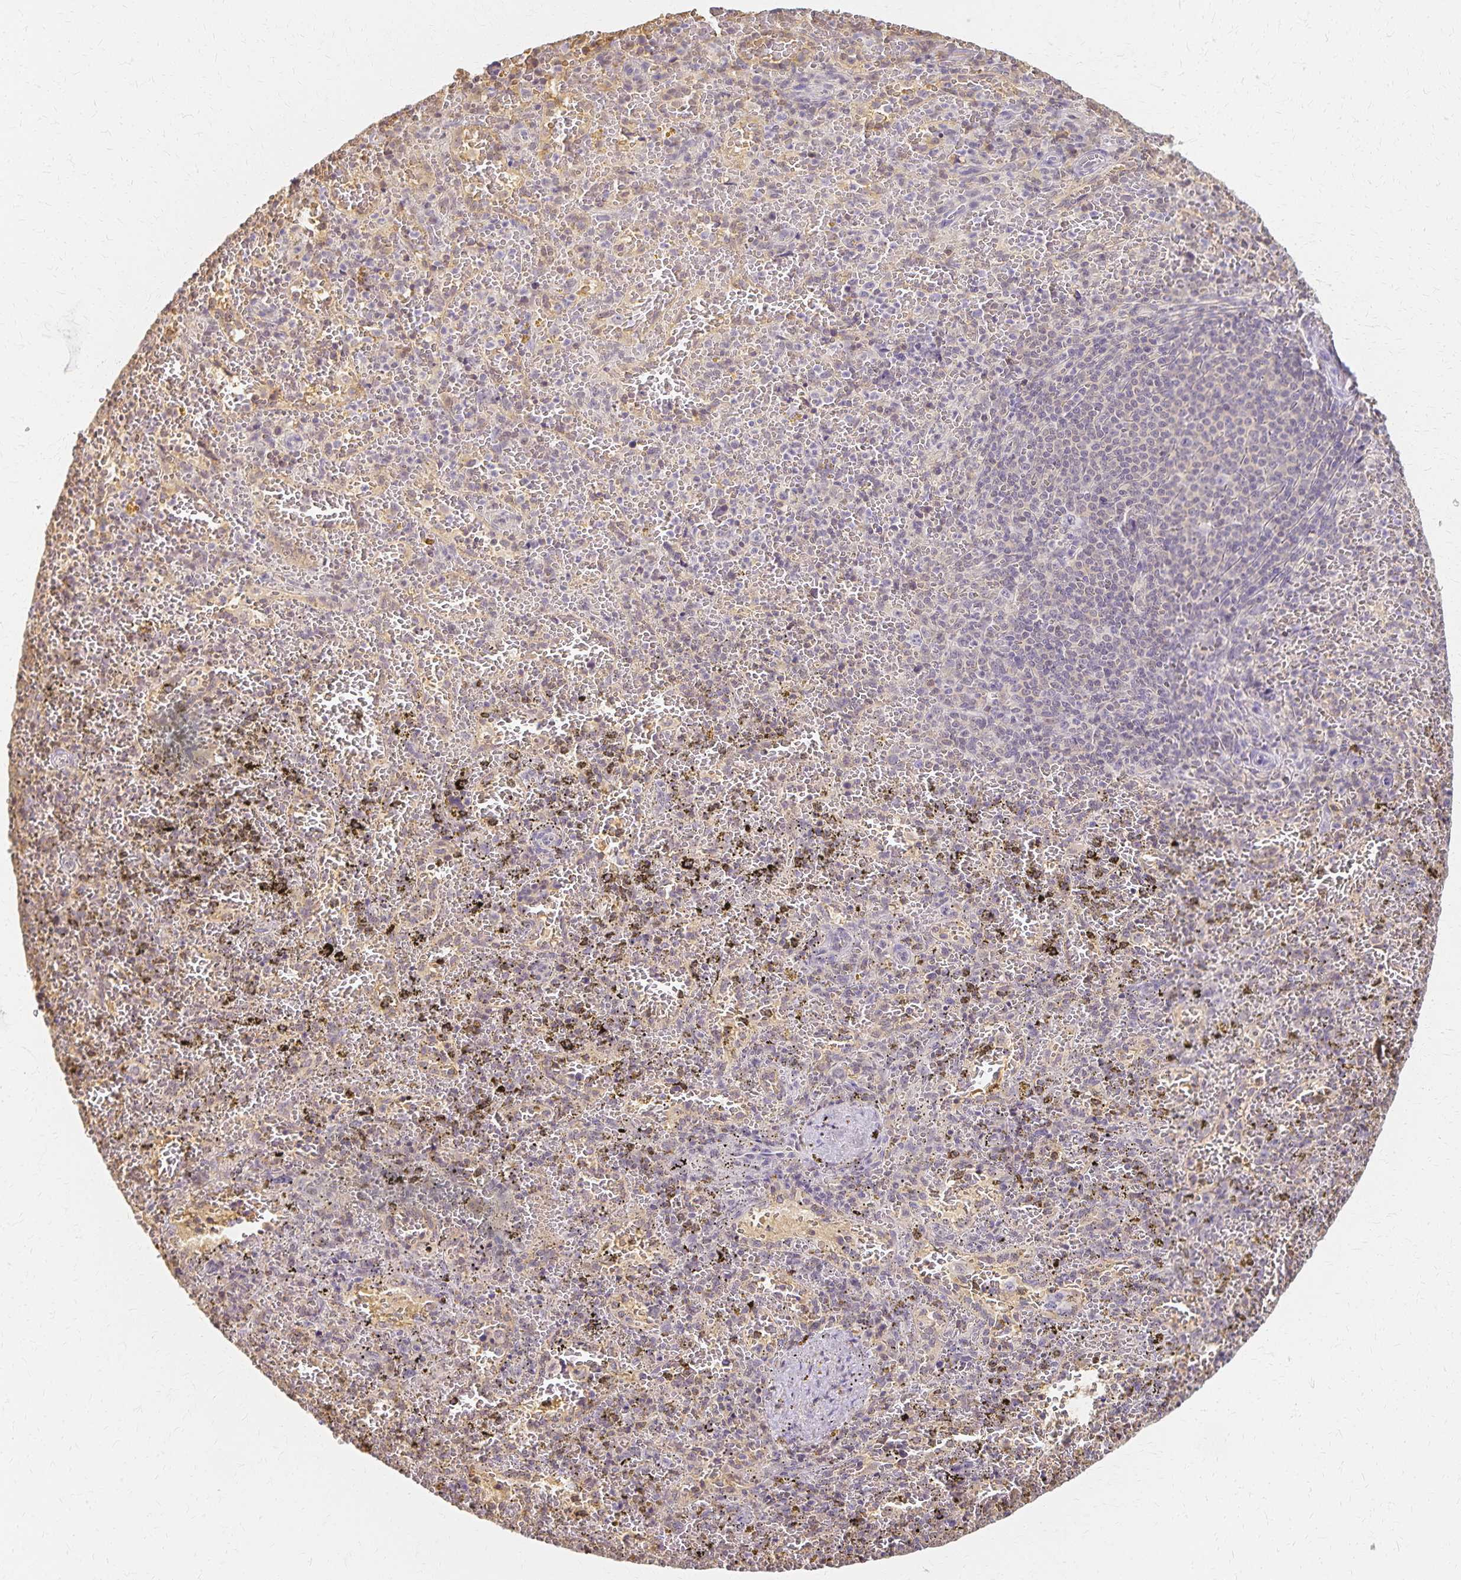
{"staining": {"intensity": "negative", "quantity": "none", "location": "none"}, "tissue": "spleen", "cell_type": "Cells in red pulp", "image_type": "normal", "snomed": [{"axis": "morphology", "description": "Normal tissue, NOS"}, {"axis": "topography", "description": "Spleen"}], "caption": "Immunohistochemistry of unremarkable spleen exhibits no positivity in cells in red pulp. (Brightfield microscopy of DAB (3,3'-diaminobenzidine) IHC at high magnification).", "gene": "AZGP1", "patient": {"sex": "female", "age": 50}}